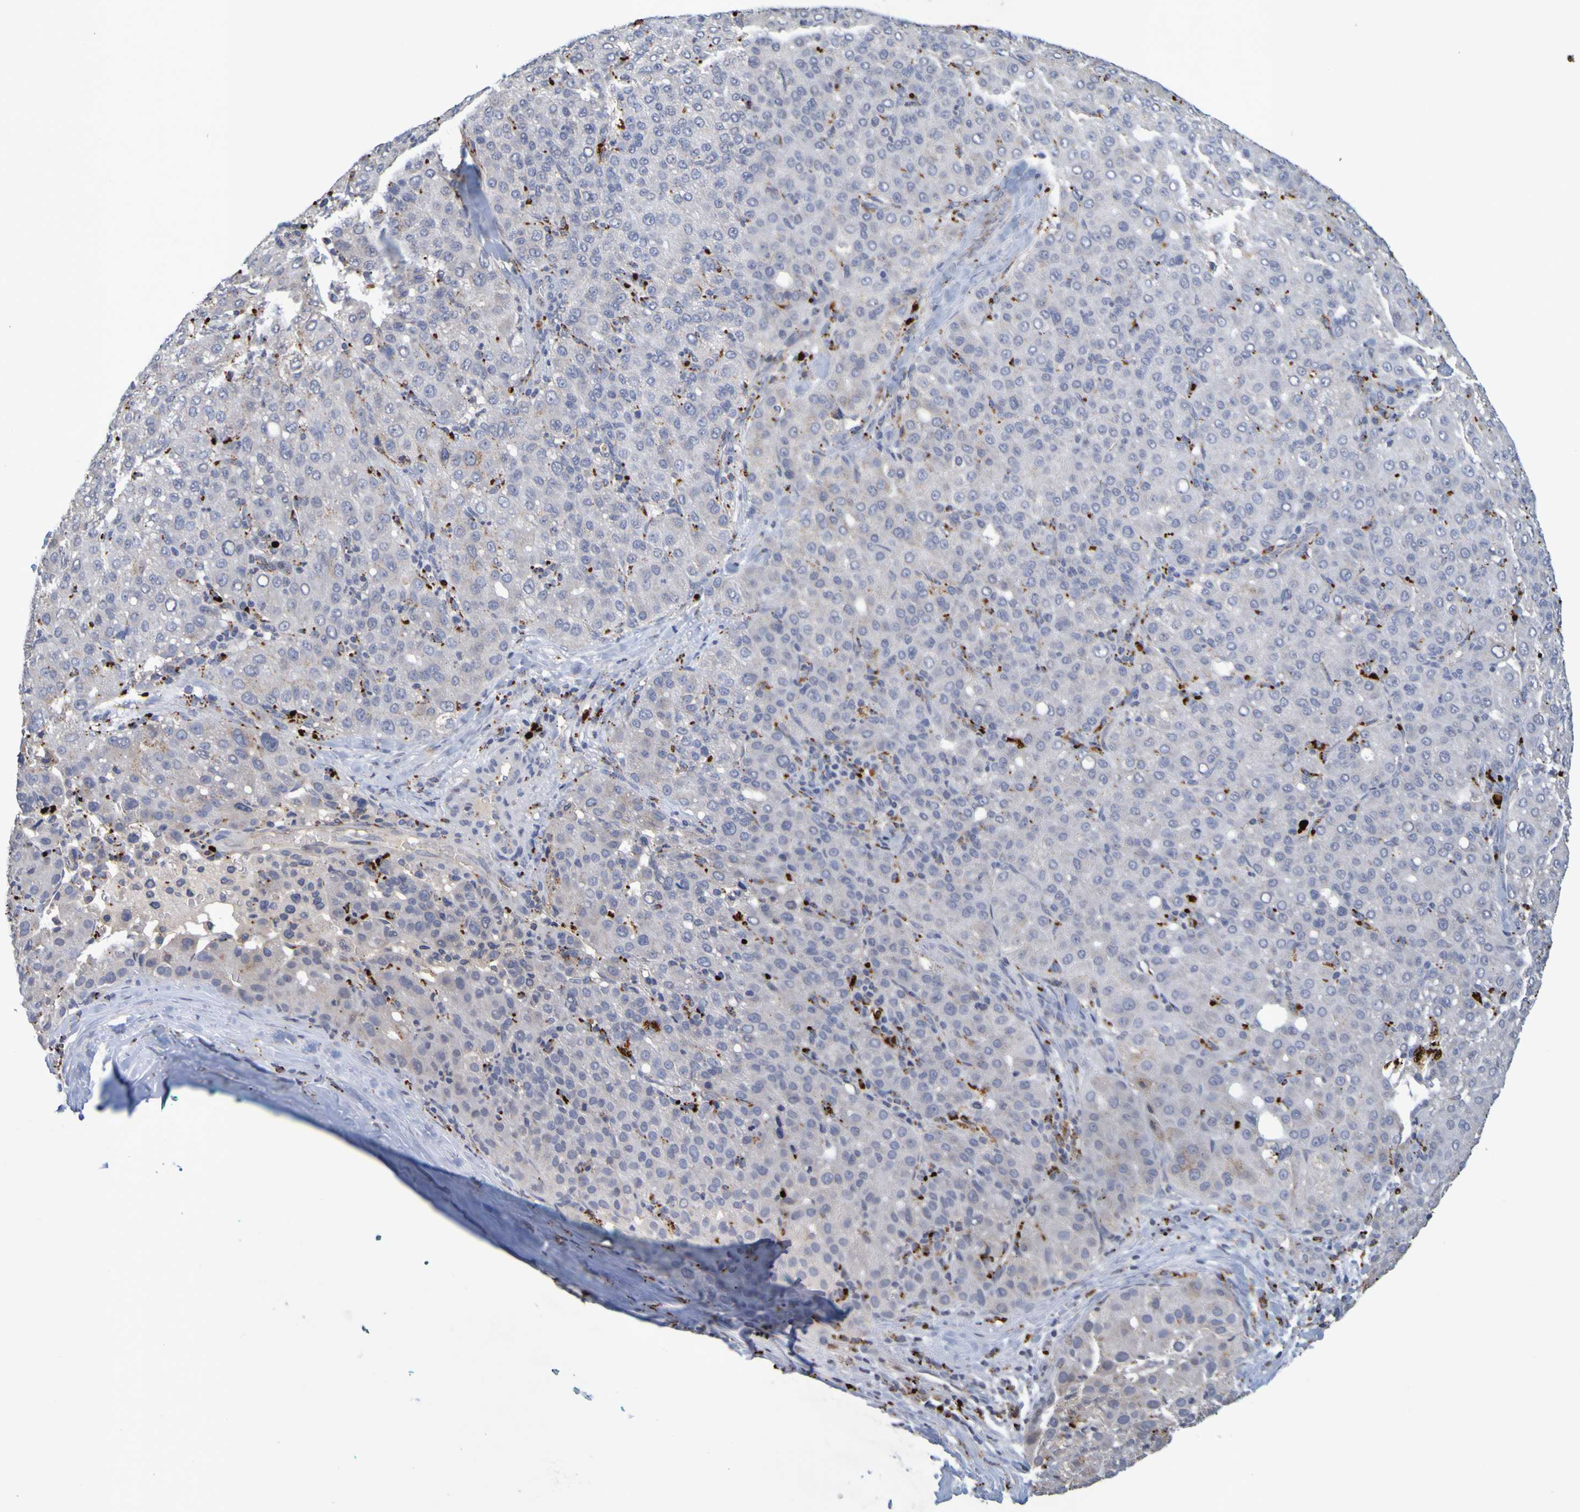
{"staining": {"intensity": "negative", "quantity": "none", "location": "none"}, "tissue": "liver cancer", "cell_type": "Tumor cells", "image_type": "cancer", "snomed": [{"axis": "morphology", "description": "Carcinoma, Hepatocellular, NOS"}, {"axis": "topography", "description": "Liver"}], "caption": "The photomicrograph exhibits no significant positivity in tumor cells of hepatocellular carcinoma (liver).", "gene": "TPH1", "patient": {"sex": "male", "age": 65}}